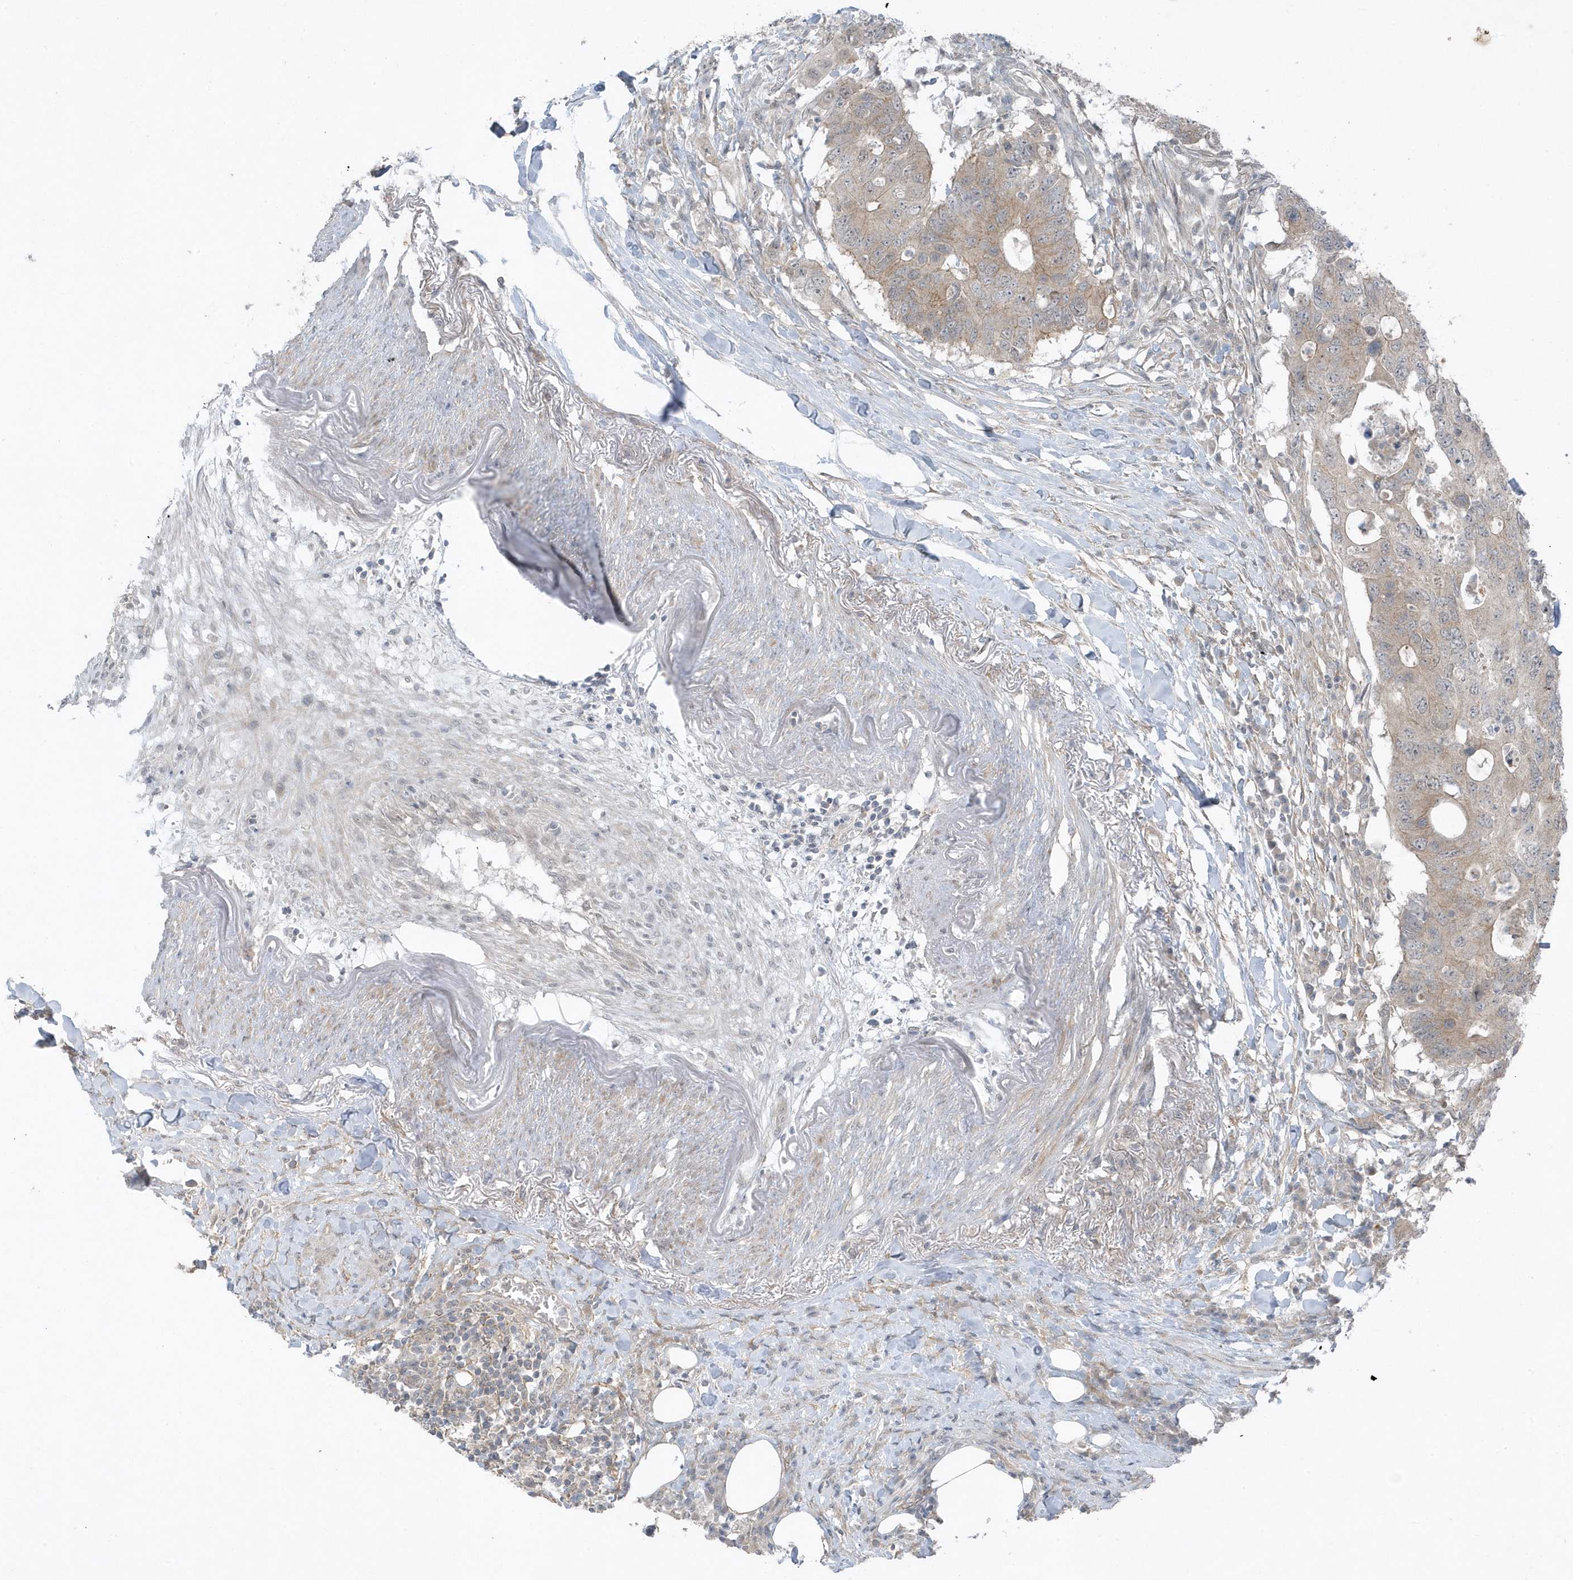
{"staining": {"intensity": "weak", "quantity": ">75%", "location": "cytoplasmic/membranous"}, "tissue": "colorectal cancer", "cell_type": "Tumor cells", "image_type": "cancer", "snomed": [{"axis": "morphology", "description": "Adenocarcinoma, NOS"}, {"axis": "topography", "description": "Colon"}], "caption": "About >75% of tumor cells in human colorectal cancer (adenocarcinoma) exhibit weak cytoplasmic/membranous protein expression as visualized by brown immunohistochemical staining.", "gene": "PARD3B", "patient": {"sex": "male", "age": 71}}